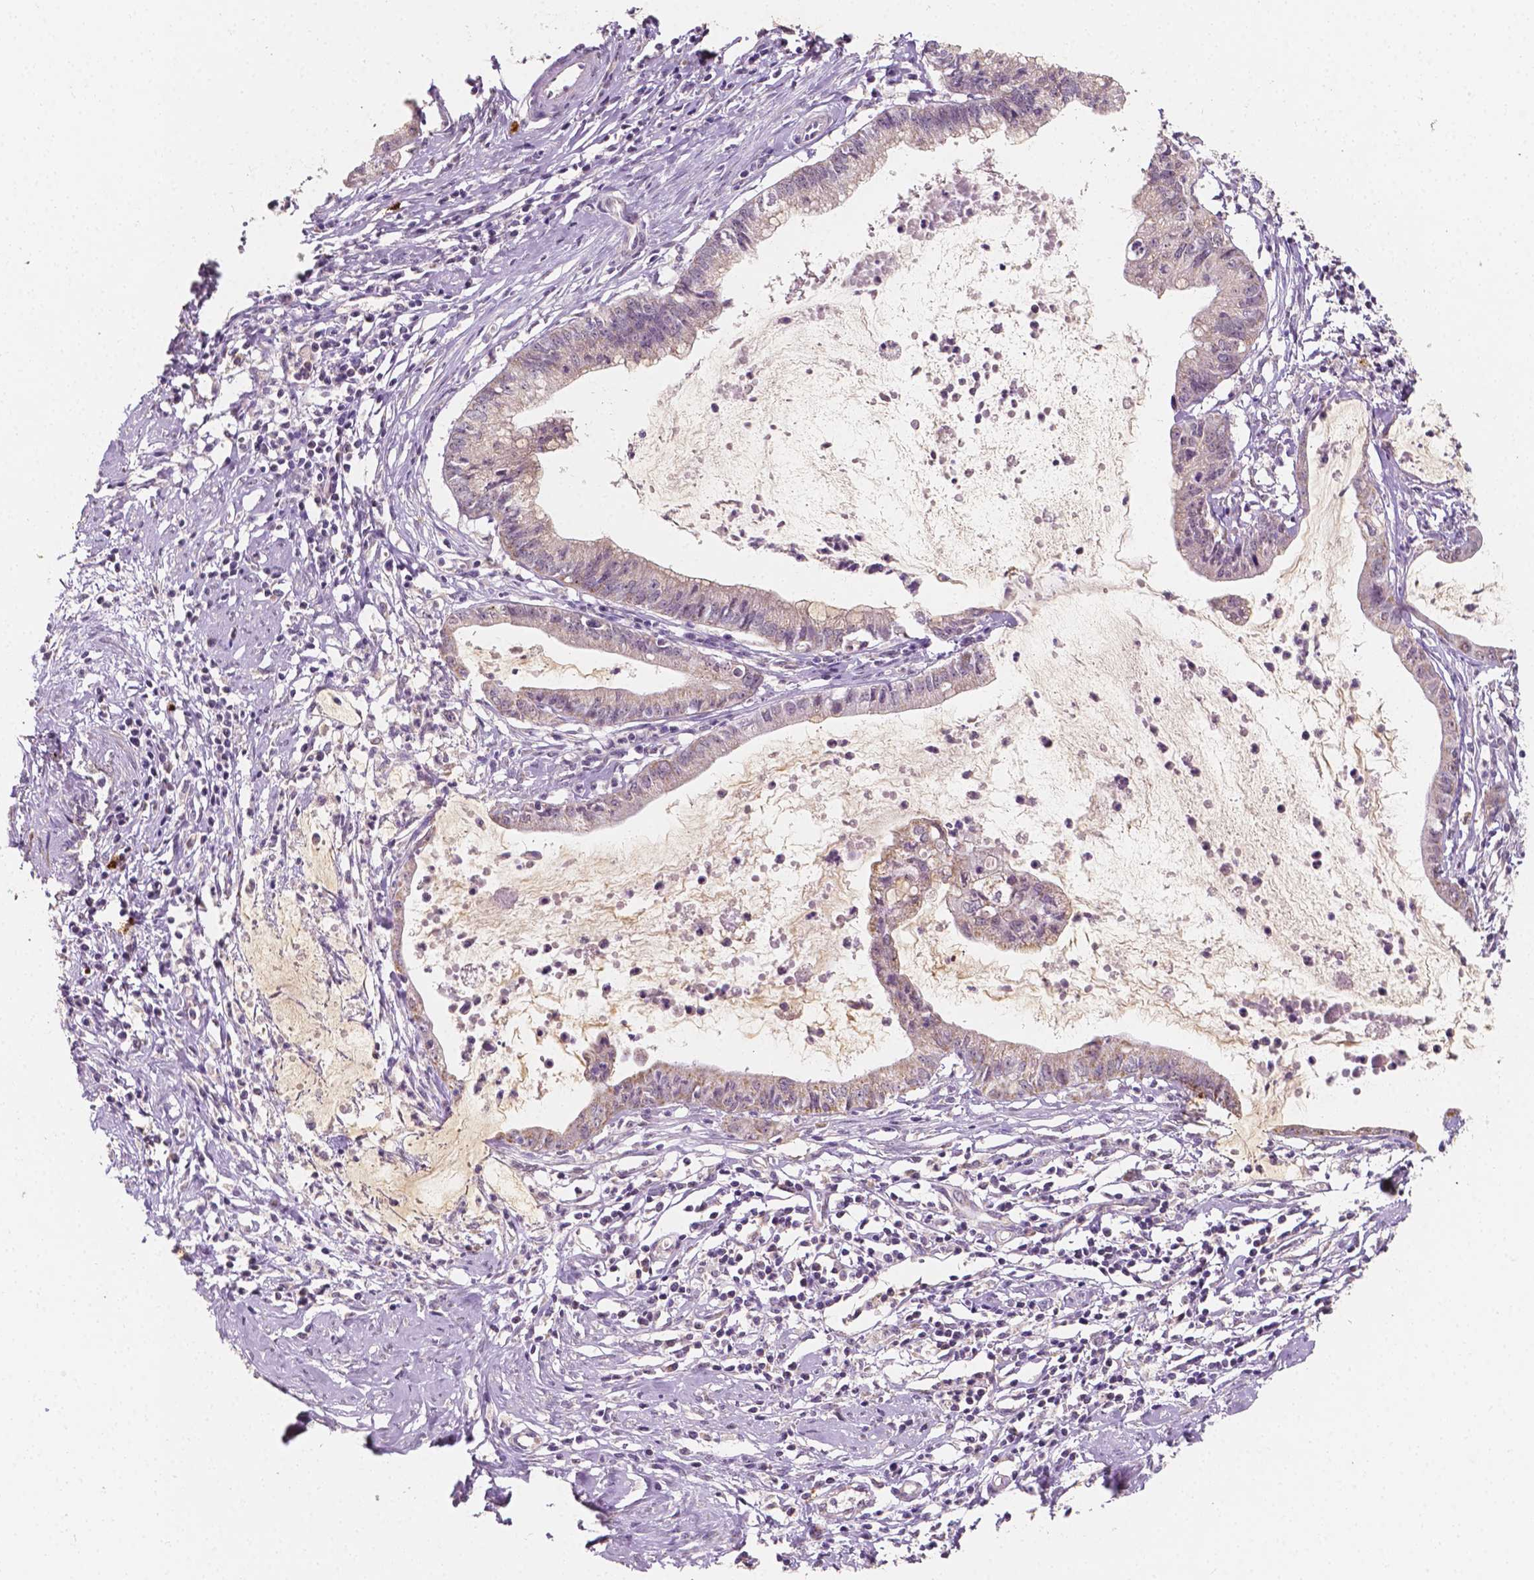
{"staining": {"intensity": "negative", "quantity": "none", "location": "none"}, "tissue": "cervical cancer", "cell_type": "Tumor cells", "image_type": "cancer", "snomed": [{"axis": "morphology", "description": "Normal tissue, NOS"}, {"axis": "morphology", "description": "Adenocarcinoma, NOS"}, {"axis": "topography", "description": "Cervix"}], "caption": "IHC histopathology image of neoplastic tissue: human cervical adenocarcinoma stained with DAB exhibits no significant protein expression in tumor cells.", "gene": "SIRT2", "patient": {"sex": "female", "age": 38}}